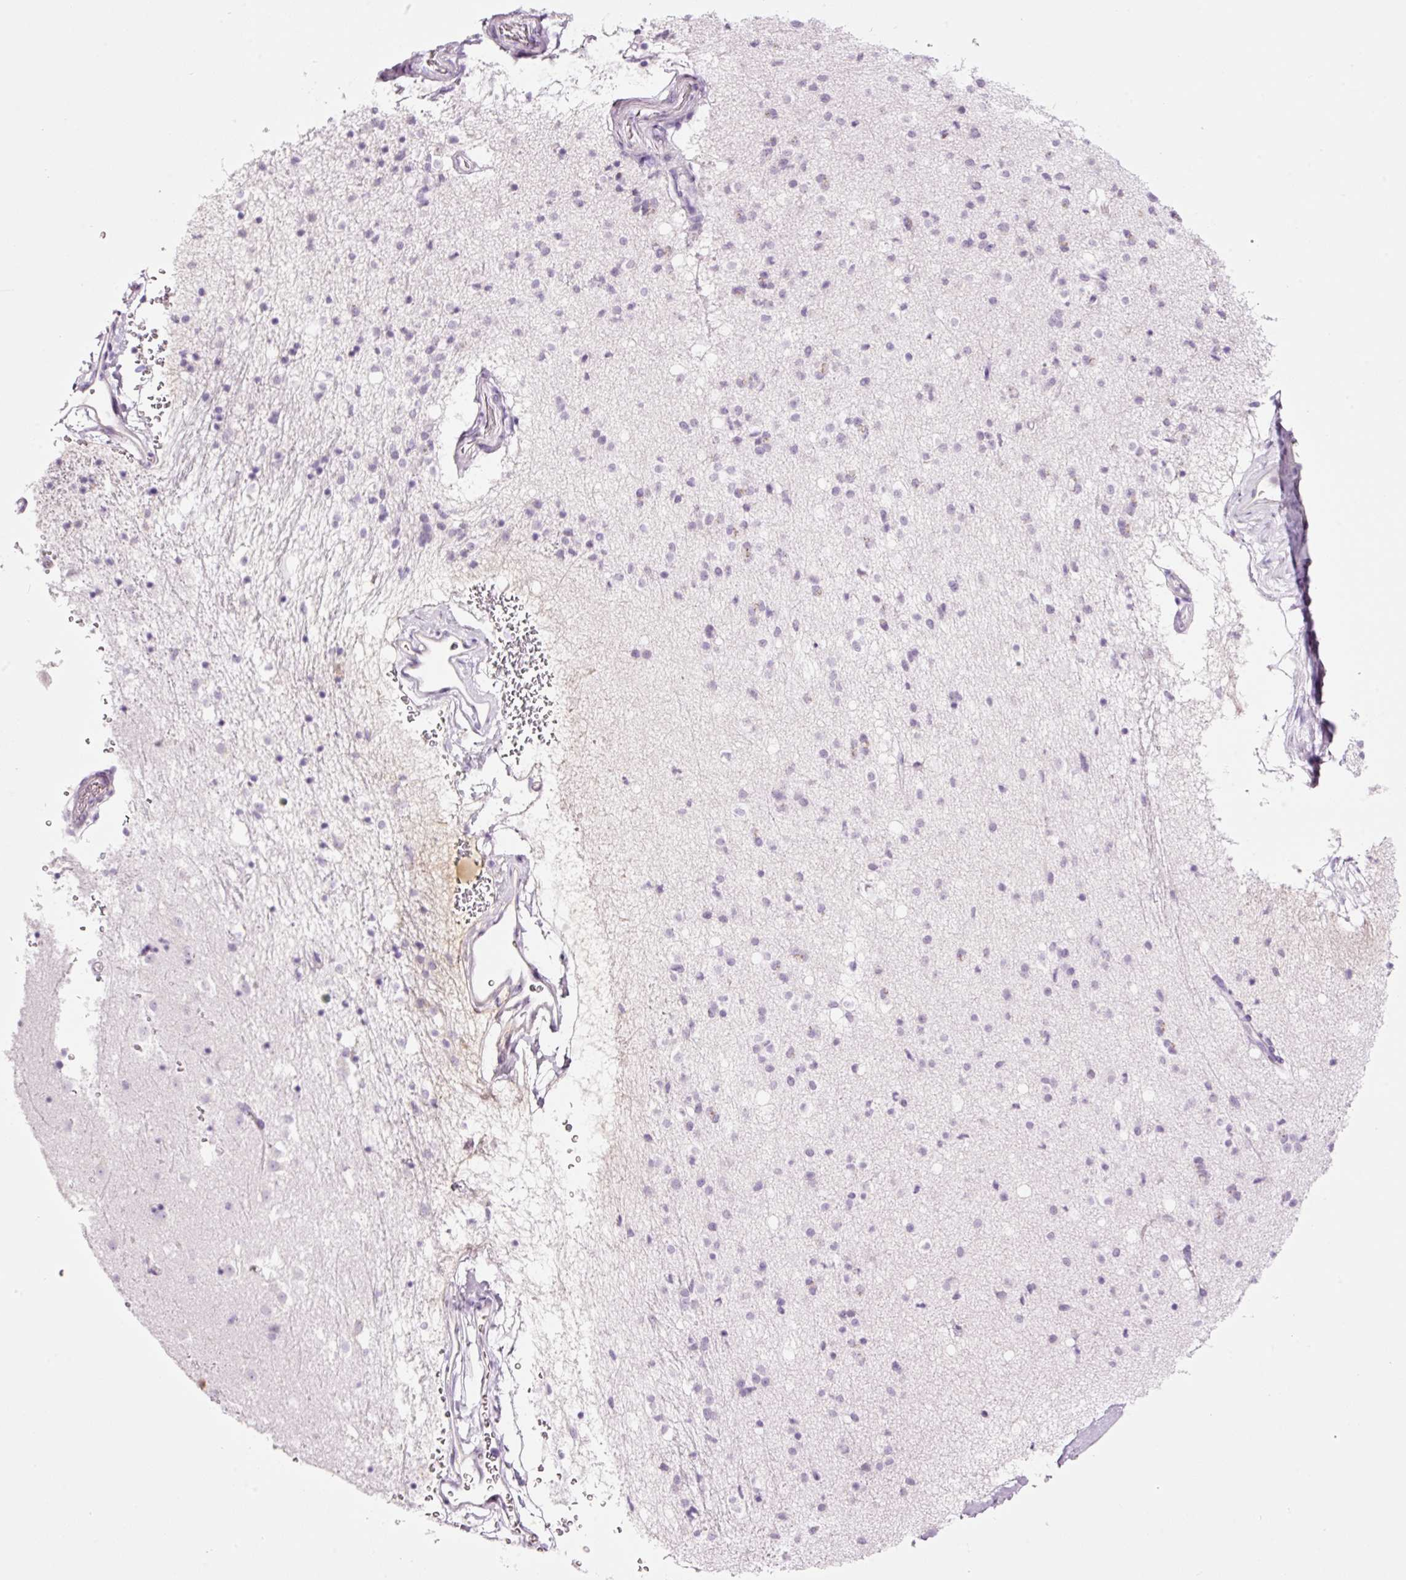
{"staining": {"intensity": "negative", "quantity": "none", "location": "none"}, "tissue": "caudate", "cell_type": "Glial cells", "image_type": "normal", "snomed": [{"axis": "morphology", "description": "Normal tissue, NOS"}, {"axis": "topography", "description": "Lateral ventricle wall"}], "caption": "Caudate stained for a protein using IHC reveals no staining glial cells.", "gene": "KLF1", "patient": {"sex": "male", "age": 58}}